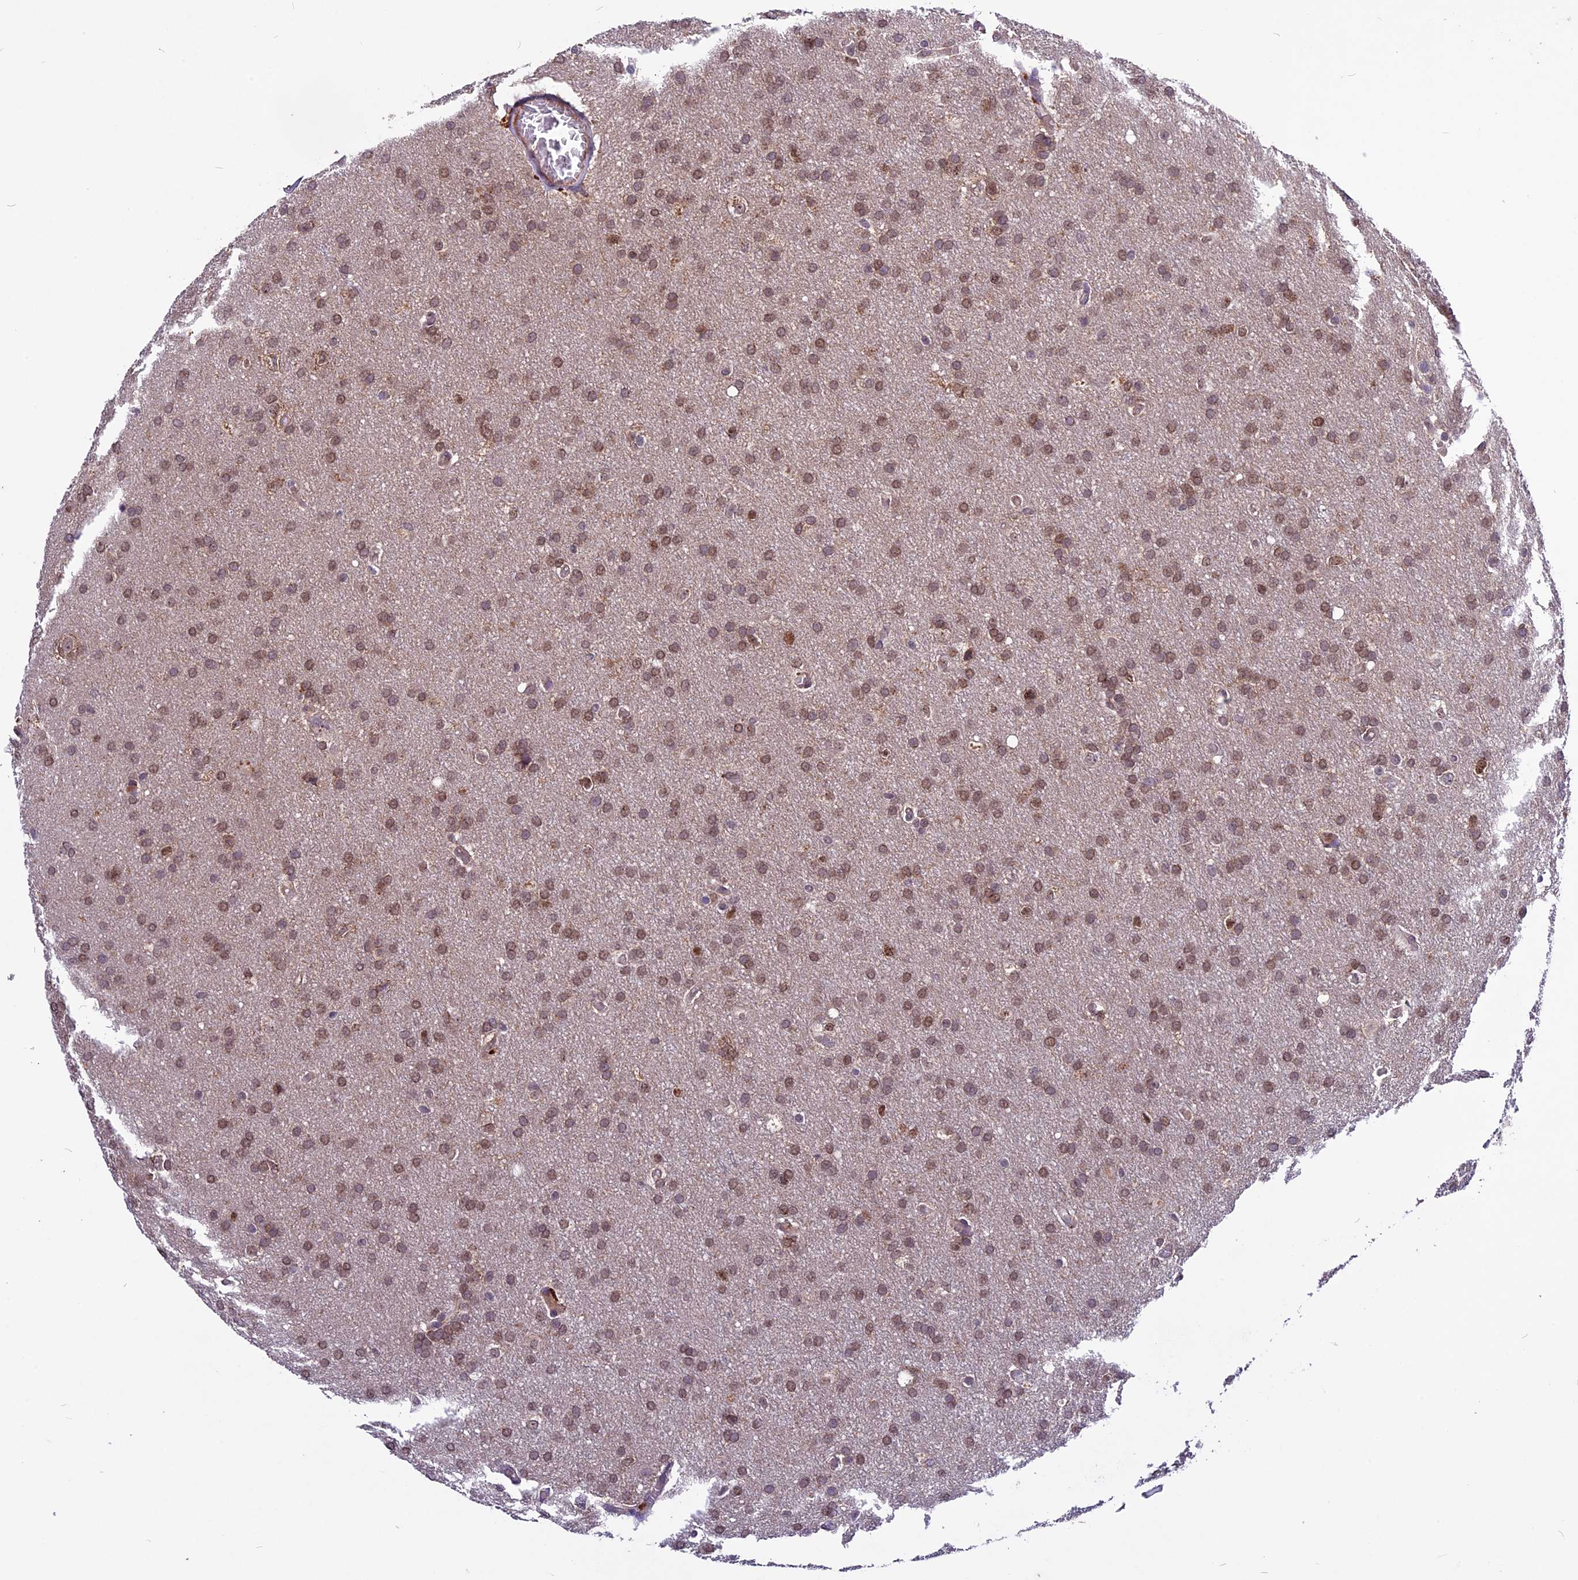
{"staining": {"intensity": "moderate", "quantity": ">75%", "location": "nuclear"}, "tissue": "glioma", "cell_type": "Tumor cells", "image_type": "cancer", "snomed": [{"axis": "morphology", "description": "Glioma, malignant, High grade"}, {"axis": "topography", "description": "Cerebral cortex"}], "caption": "Moderate nuclear protein expression is seen in about >75% of tumor cells in malignant high-grade glioma.", "gene": "C3orf70", "patient": {"sex": "female", "age": 36}}